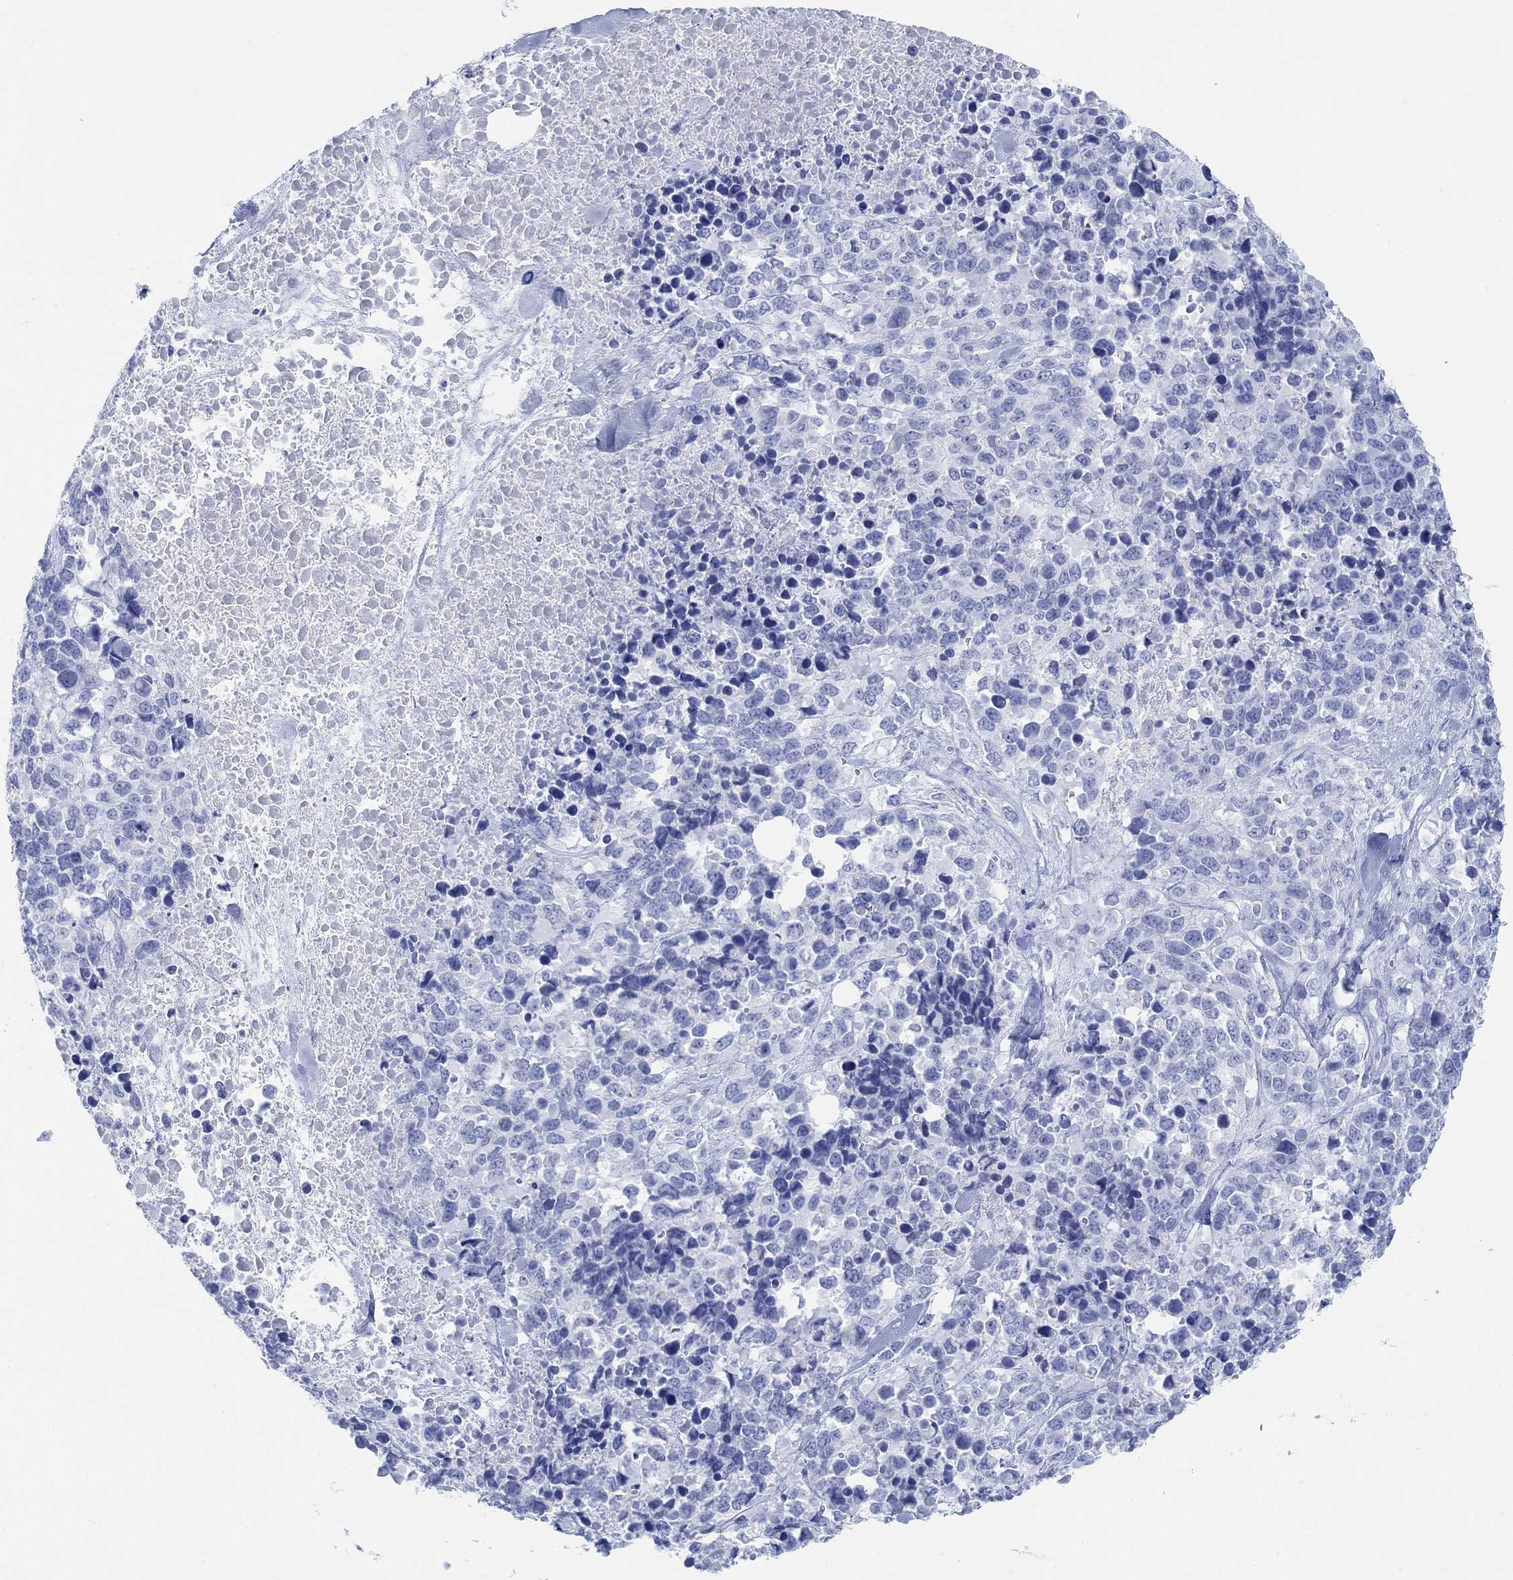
{"staining": {"intensity": "negative", "quantity": "none", "location": "none"}, "tissue": "melanoma", "cell_type": "Tumor cells", "image_type": "cancer", "snomed": [{"axis": "morphology", "description": "Malignant melanoma, Metastatic site"}, {"axis": "topography", "description": "Skin"}], "caption": "Tumor cells are negative for brown protein staining in melanoma. (Stains: DAB immunohistochemistry with hematoxylin counter stain, Microscopy: brightfield microscopy at high magnification).", "gene": "AK8", "patient": {"sex": "male", "age": 84}}